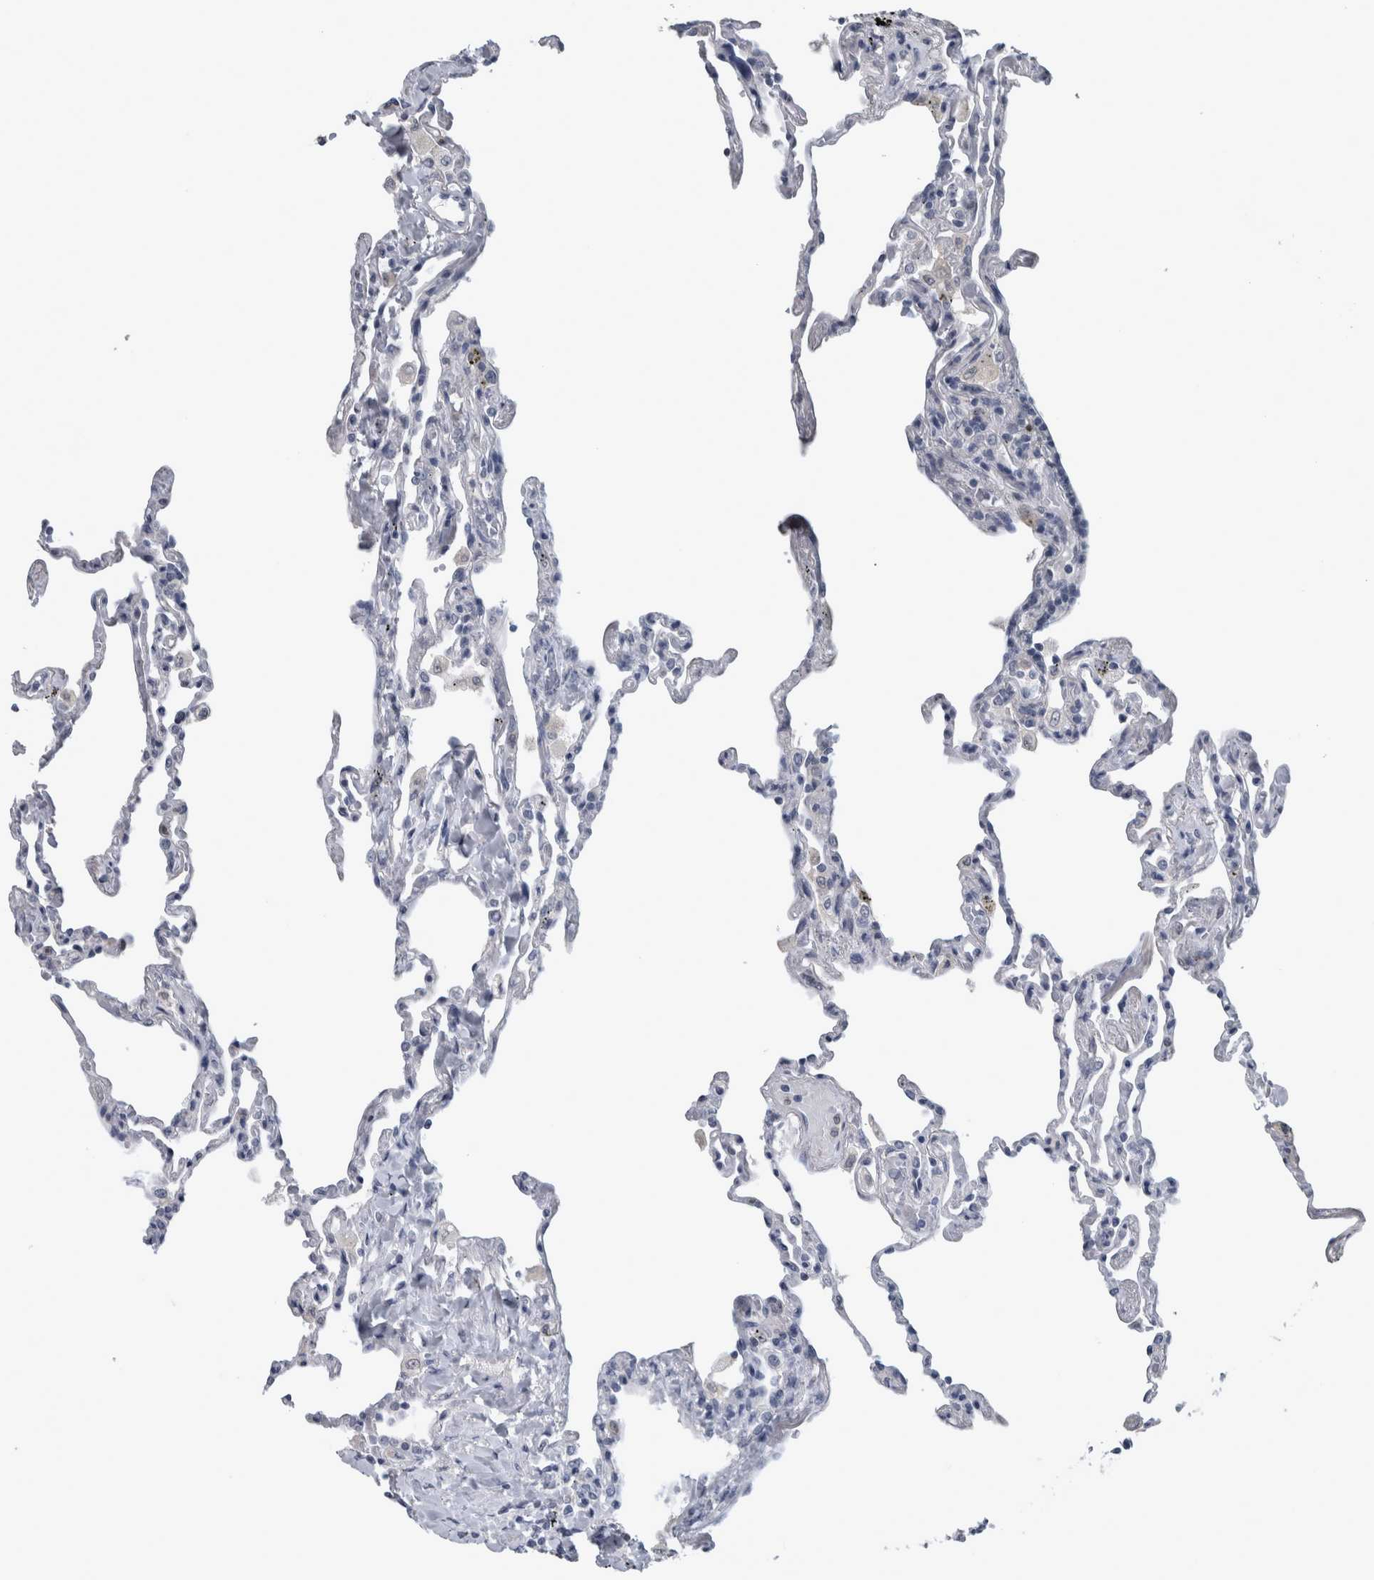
{"staining": {"intensity": "negative", "quantity": "none", "location": "none"}, "tissue": "lung", "cell_type": "Alveolar cells", "image_type": "normal", "snomed": [{"axis": "morphology", "description": "Normal tissue, NOS"}, {"axis": "topography", "description": "Lung"}], "caption": "IHC image of benign lung: human lung stained with DAB (3,3'-diaminobenzidine) demonstrates no significant protein positivity in alveolar cells.", "gene": "NAPRT", "patient": {"sex": "male", "age": 59}}